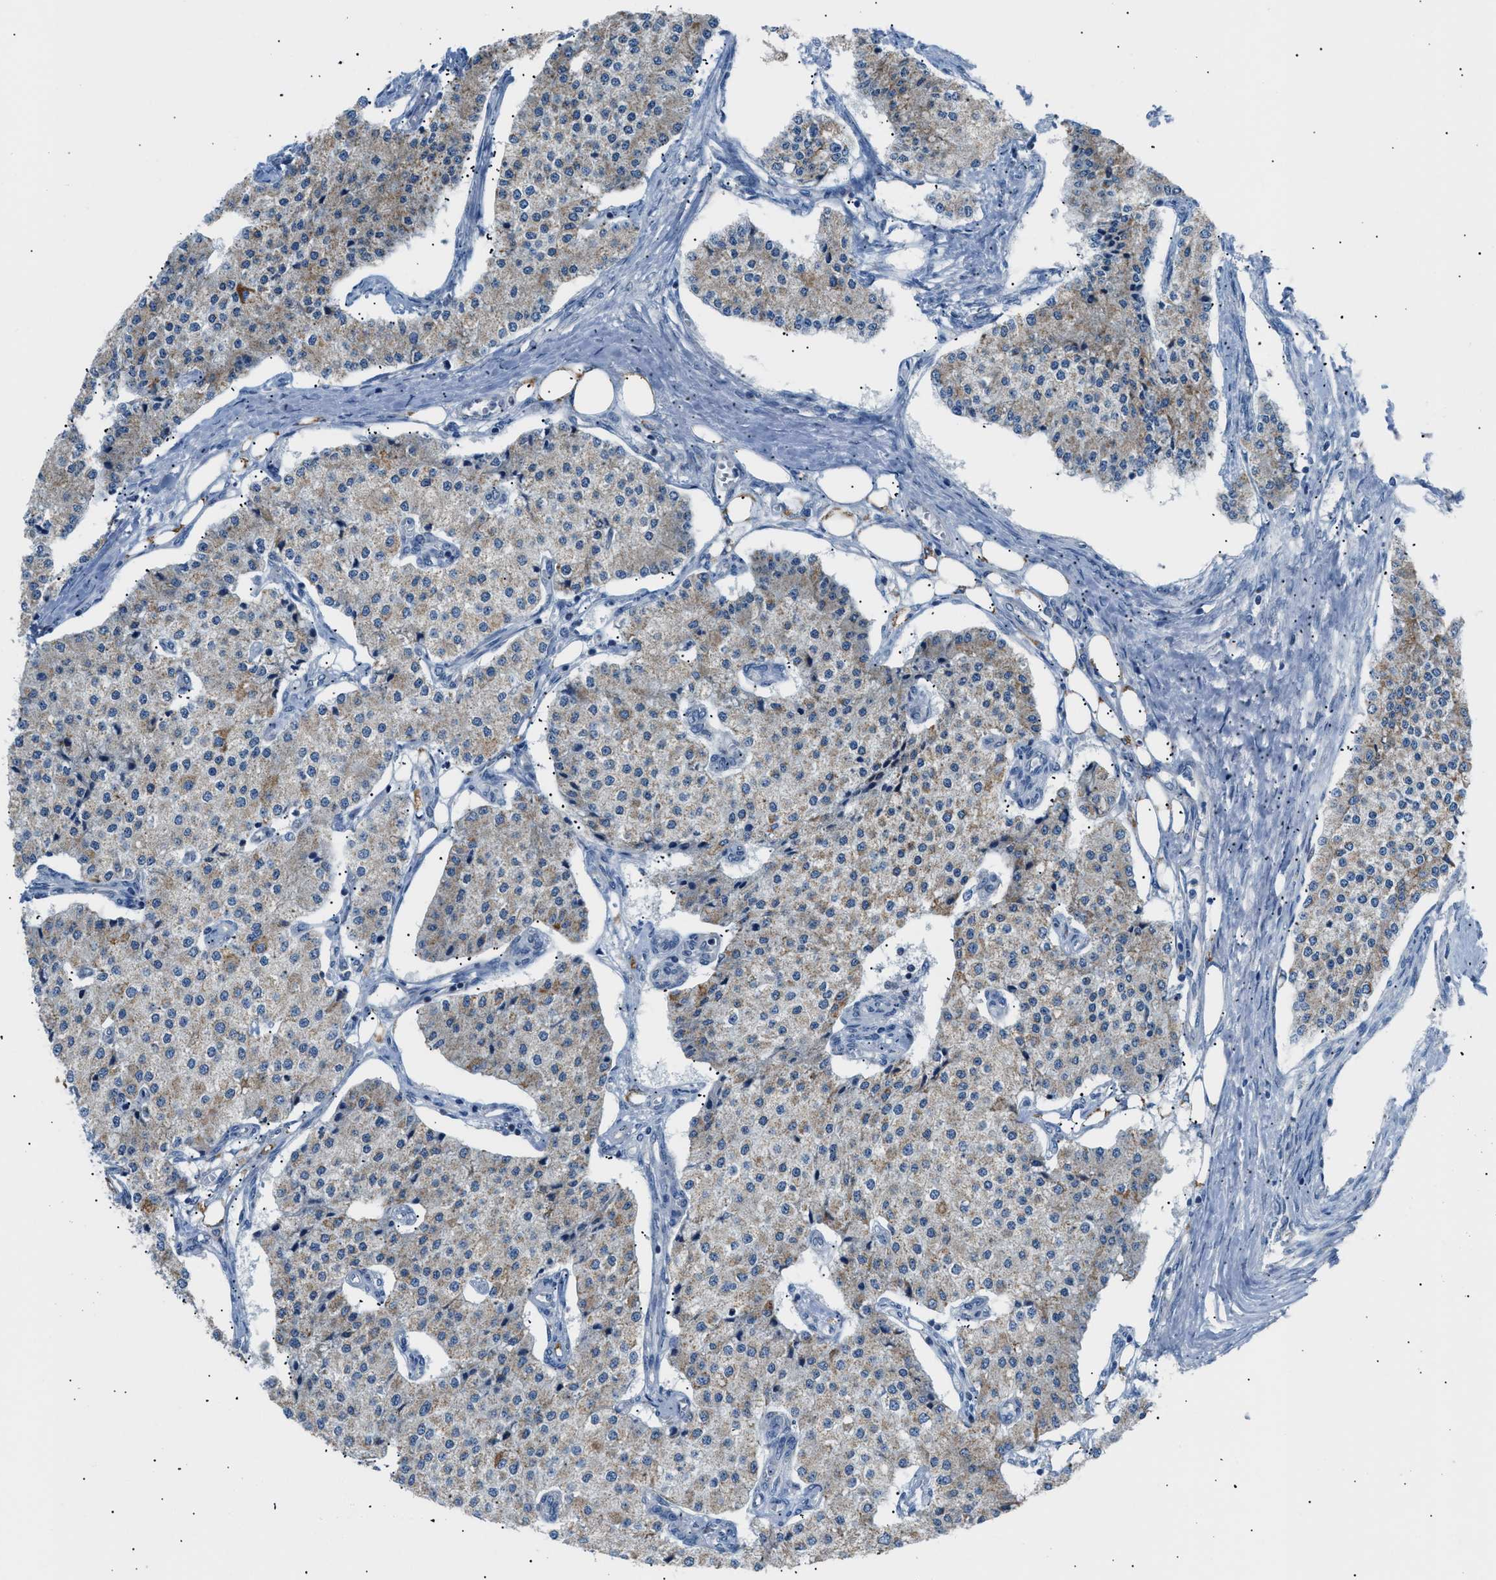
{"staining": {"intensity": "weak", "quantity": ">75%", "location": "cytoplasmic/membranous"}, "tissue": "carcinoid", "cell_type": "Tumor cells", "image_type": "cancer", "snomed": [{"axis": "morphology", "description": "Carcinoid, malignant, NOS"}, {"axis": "topography", "description": "Colon"}], "caption": "Human carcinoid stained for a protein (brown) exhibits weak cytoplasmic/membranous positive expression in about >75% of tumor cells.", "gene": "ILDR1", "patient": {"sex": "female", "age": 52}}